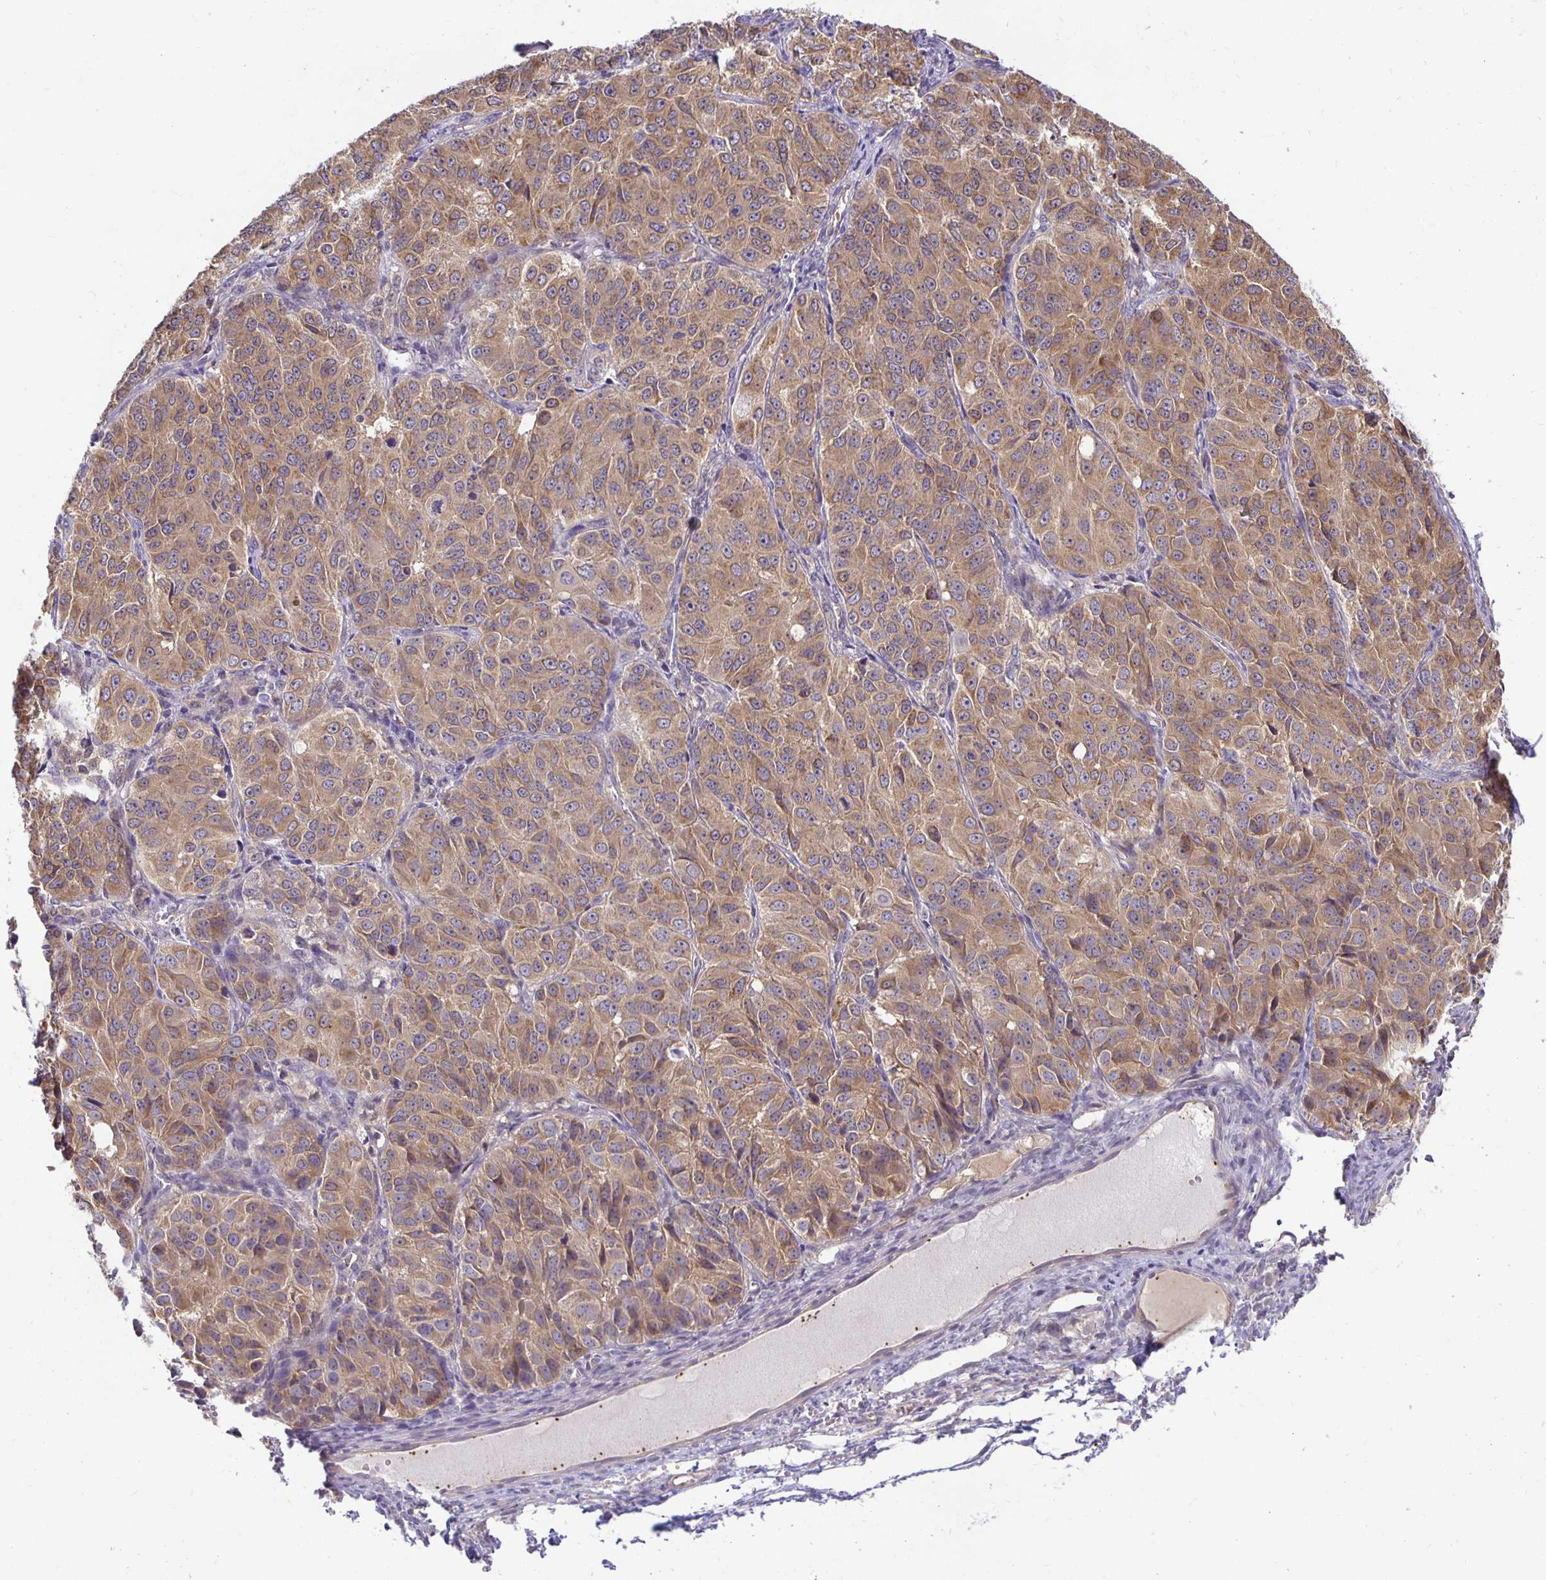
{"staining": {"intensity": "moderate", "quantity": ">75%", "location": "cytoplasmic/membranous"}, "tissue": "ovarian cancer", "cell_type": "Tumor cells", "image_type": "cancer", "snomed": [{"axis": "morphology", "description": "Carcinoma, endometroid"}, {"axis": "topography", "description": "Ovary"}], "caption": "Ovarian cancer stained with IHC exhibits moderate cytoplasmic/membranous expression in approximately >75% of tumor cells.", "gene": "MIEN1", "patient": {"sex": "female", "age": 51}}